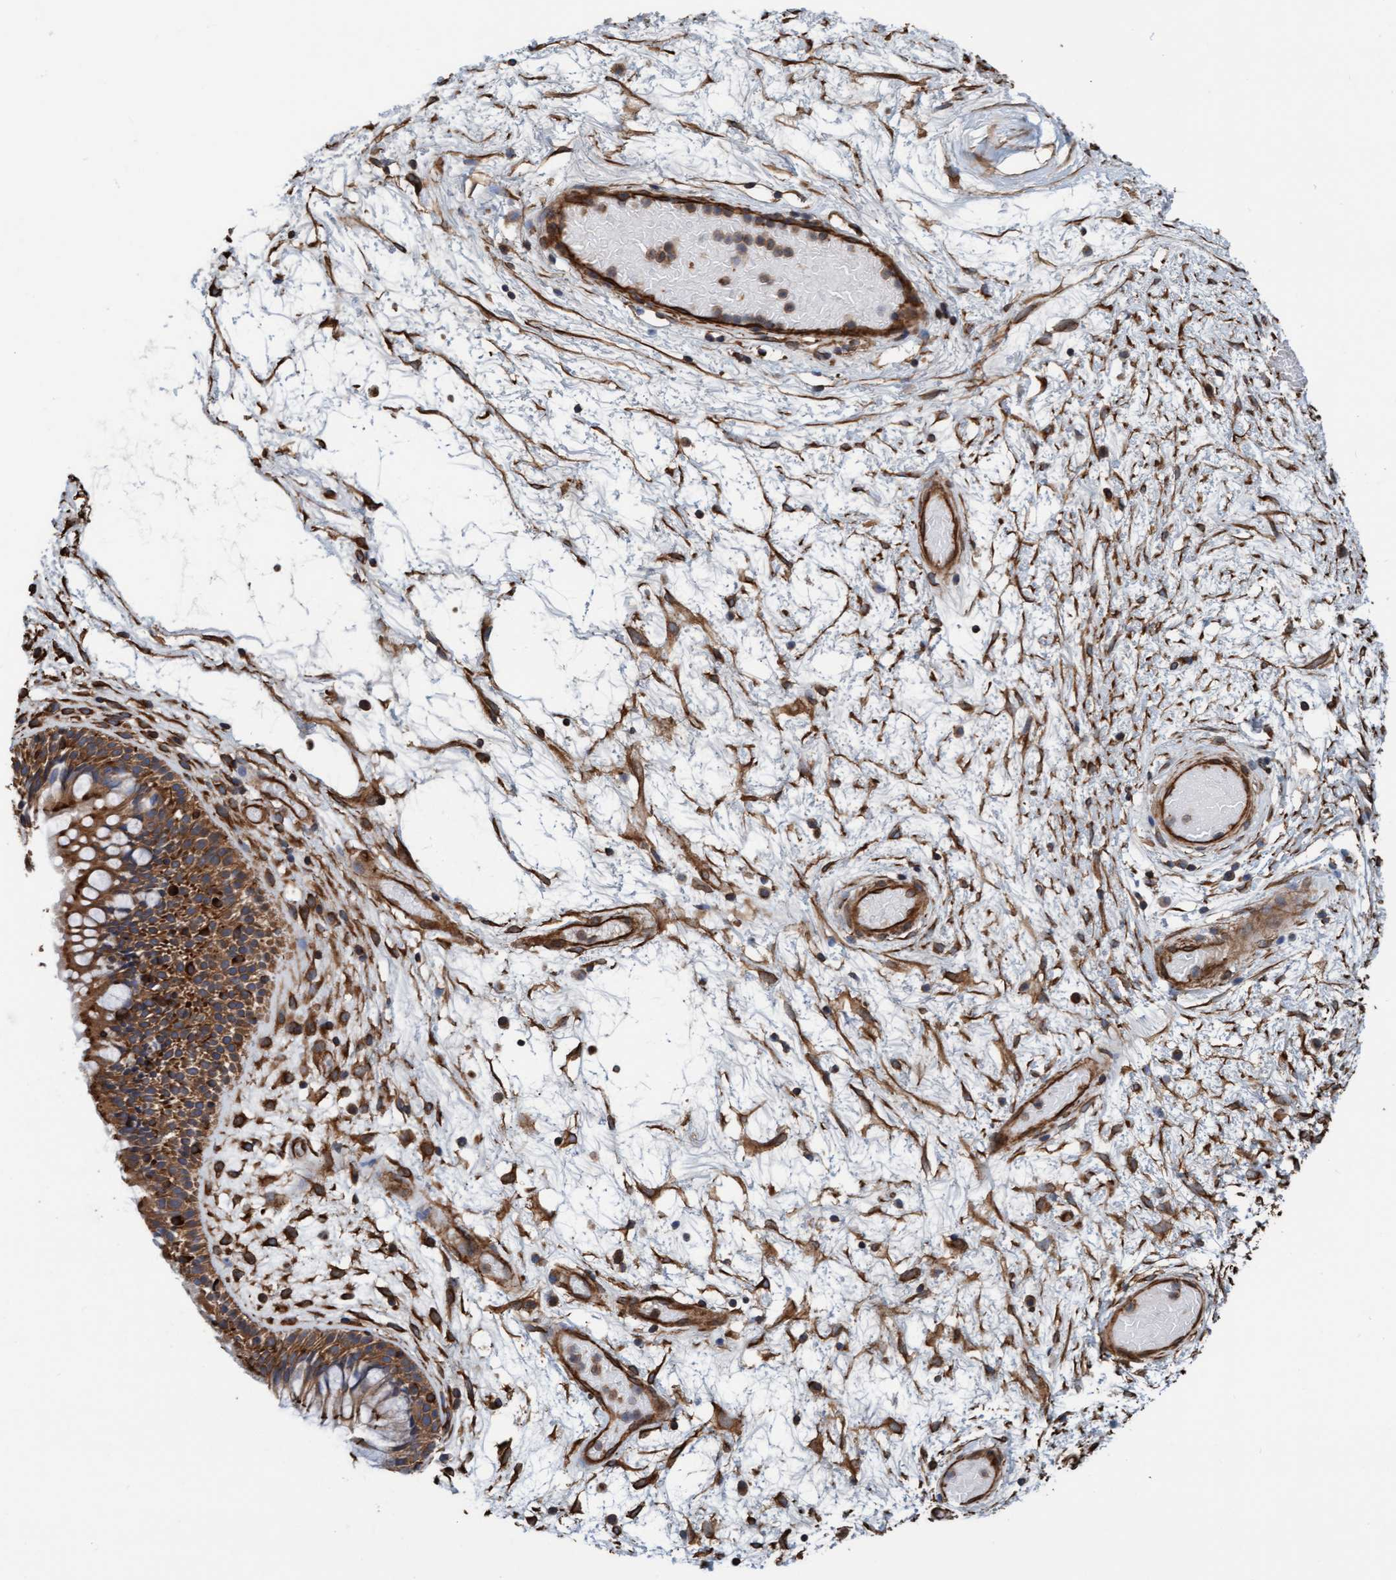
{"staining": {"intensity": "strong", "quantity": ">75%", "location": "cytoplasmic/membranous"}, "tissue": "nasopharynx", "cell_type": "Respiratory epithelial cells", "image_type": "normal", "snomed": [{"axis": "morphology", "description": "Normal tissue, NOS"}, {"axis": "morphology", "description": "Inflammation, NOS"}, {"axis": "topography", "description": "Nasopharynx"}], "caption": "Protein positivity by immunohistochemistry (IHC) displays strong cytoplasmic/membranous expression in about >75% of respiratory epithelial cells in normal nasopharynx.", "gene": "STXBP4", "patient": {"sex": "male", "age": 48}}